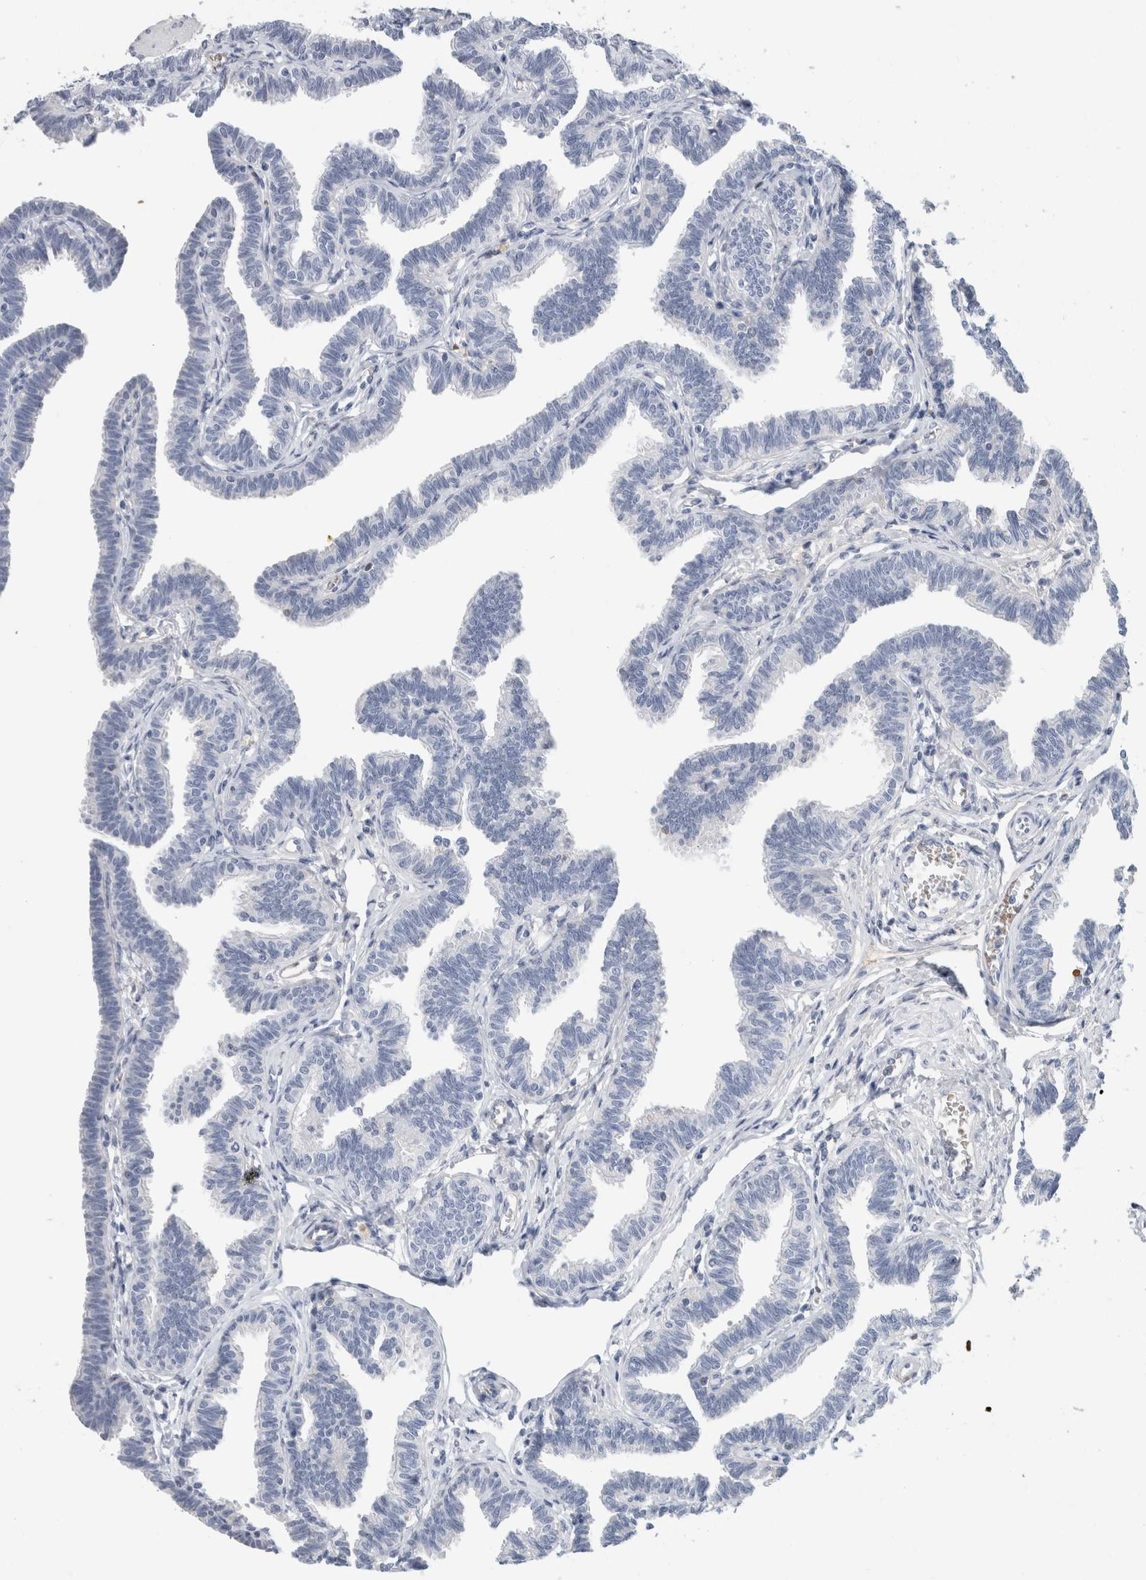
{"staining": {"intensity": "negative", "quantity": "none", "location": "none"}, "tissue": "fallopian tube", "cell_type": "Glandular cells", "image_type": "normal", "snomed": [{"axis": "morphology", "description": "Normal tissue, NOS"}, {"axis": "topography", "description": "Fallopian tube"}, {"axis": "topography", "description": "Ovary"}], "caption": "The photomicrograph shows no staining of glandular cells in normal fallopian tube. (Stains: DAB immunohistochemistry with hematoxylin counter stain, Microscopy: brightfield microscopy at high magnification).", "gene": "CA1", "patient": {"sex": "female", "age": 23}}